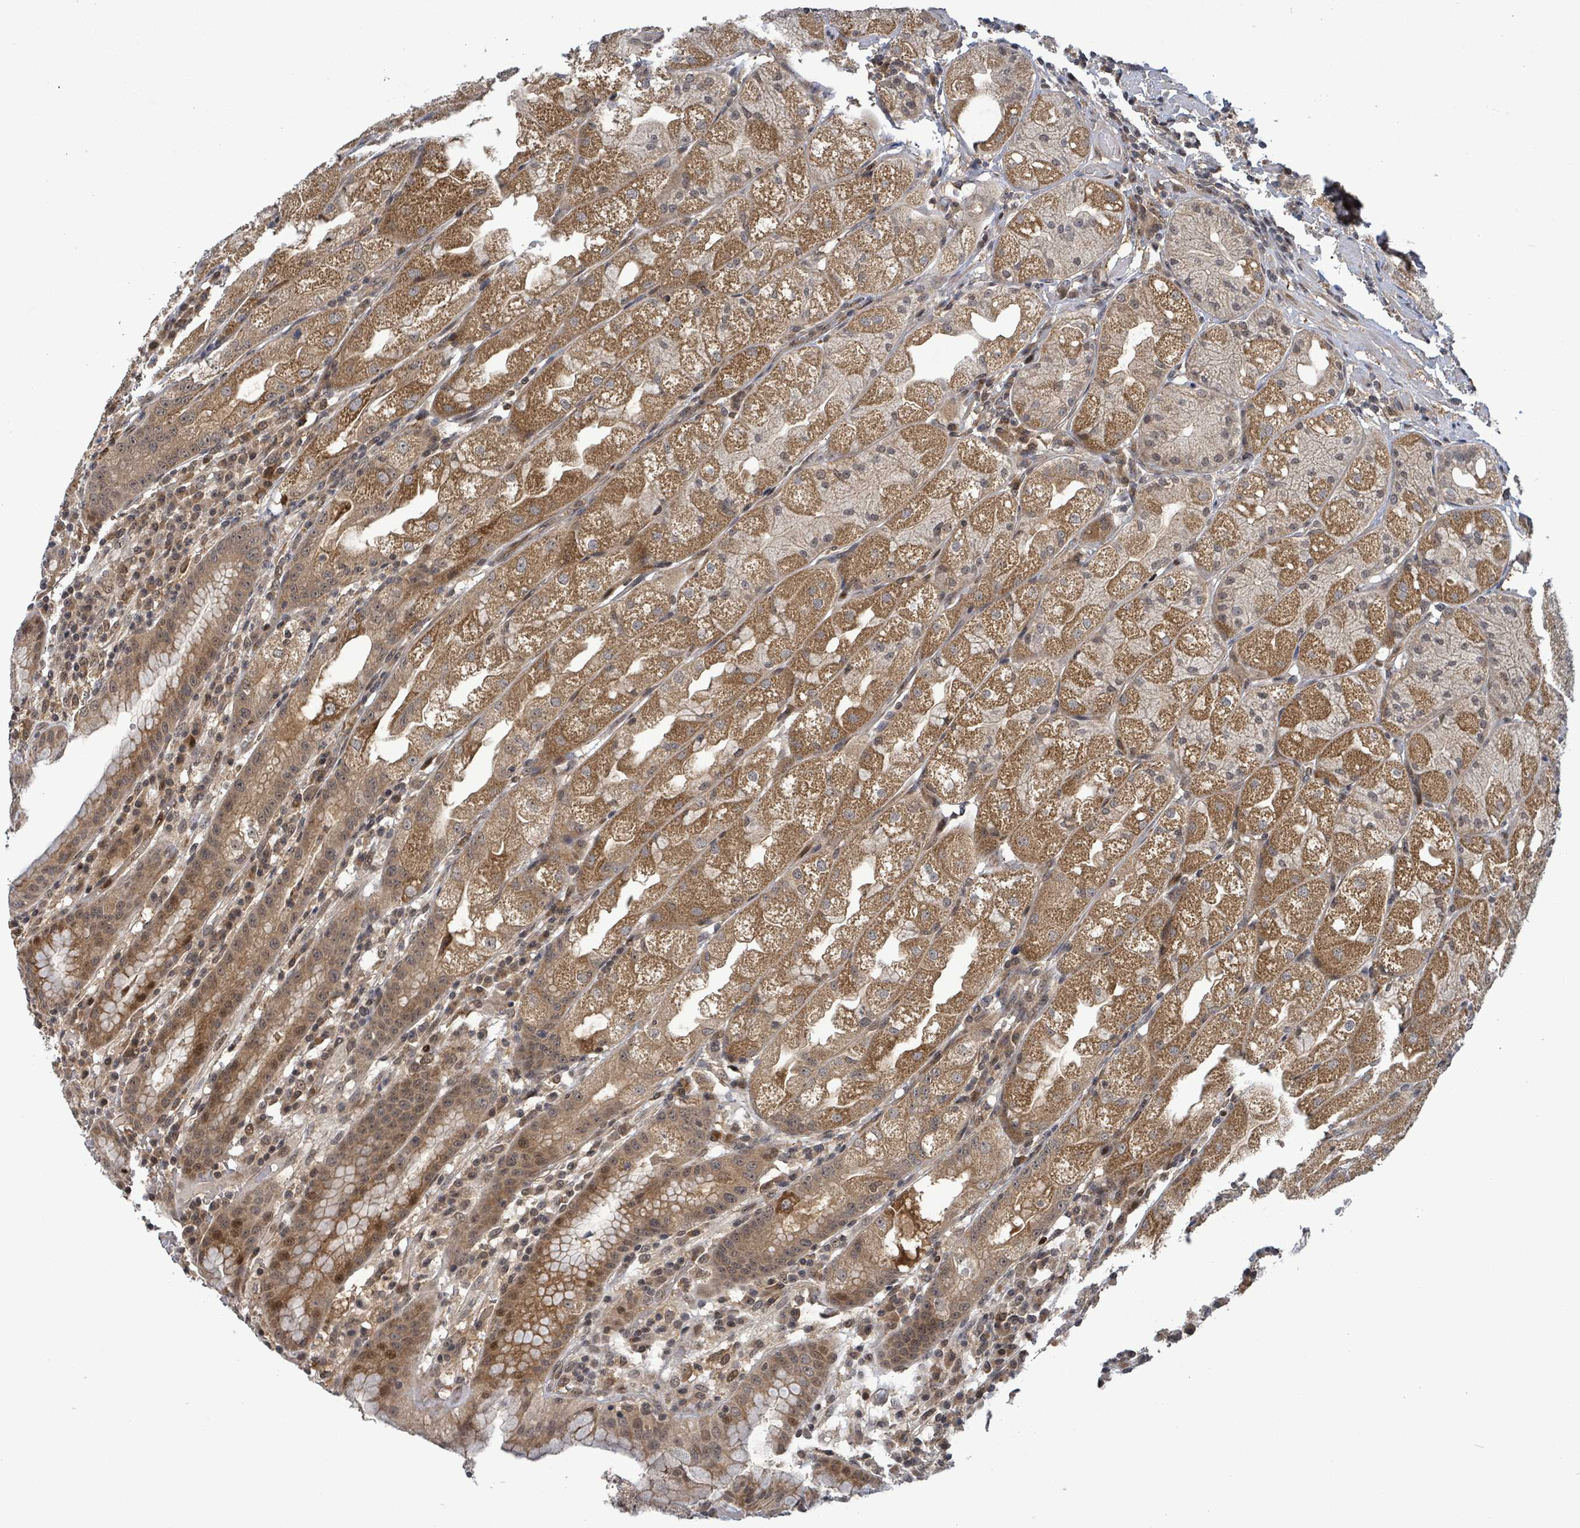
{"staining": {"intensity": "moderate", "quantity": ">75%", "location": "cytoplasmic/membranous,nuclear"}, "tissue": "stomach", "cell_type": "Glandular cells", "image_type": "normal", "snomed": [{"axis": "morphology", "description": "Normal tissue, NOS"}, {"axis": "topography", "description": "Stomach, upper"}], "caption": "This photomicrograph displays IHC staining of unremarkable stomach, with medium moderate cytoplasmic/membranous,nuclear positivity in approximately >75% of glandular cells.", "gene": "FBXO6", "patient": {"sex": "male", "age": 52}}